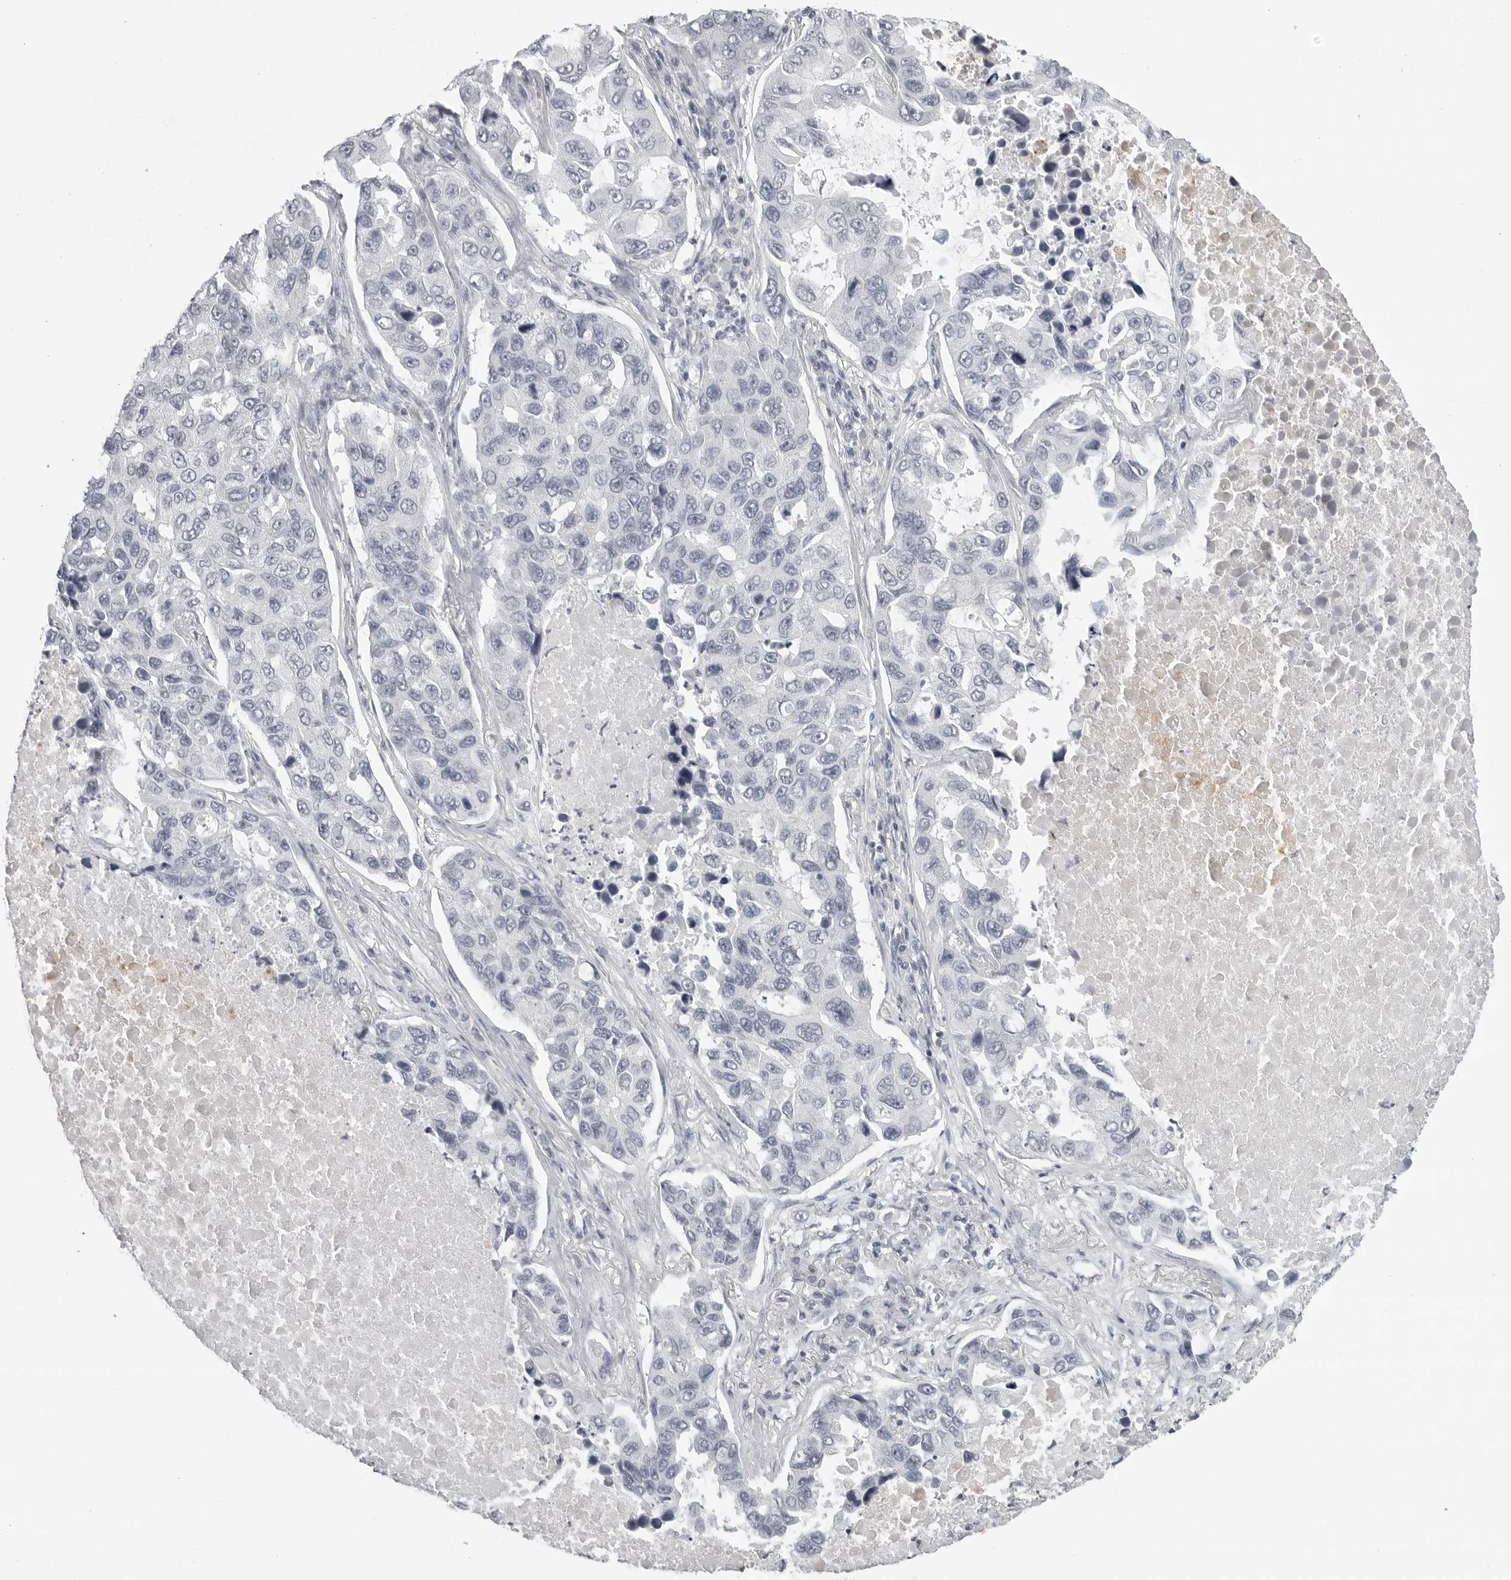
{"staining": {"intensity": "negative", "quantity": "none", "location": "none"}, "tissue": "lung cancer", "cell_type": "Tumor cells", "image_type": "cancer", "snomed": [{"axis": "morphology", "description": "Adenocarcinoma, NOS"}, {"axis": "topography", "description": "Lung"}], "caption": "DAB (3,3'-diaminobenzidine) immunohistochemical staining of human lung cancer (adenocarcinoma) displays no significant positivity in tumor cells.", "gene": "BPIFA1", "patient": {"sex": "male", "age": 64}}